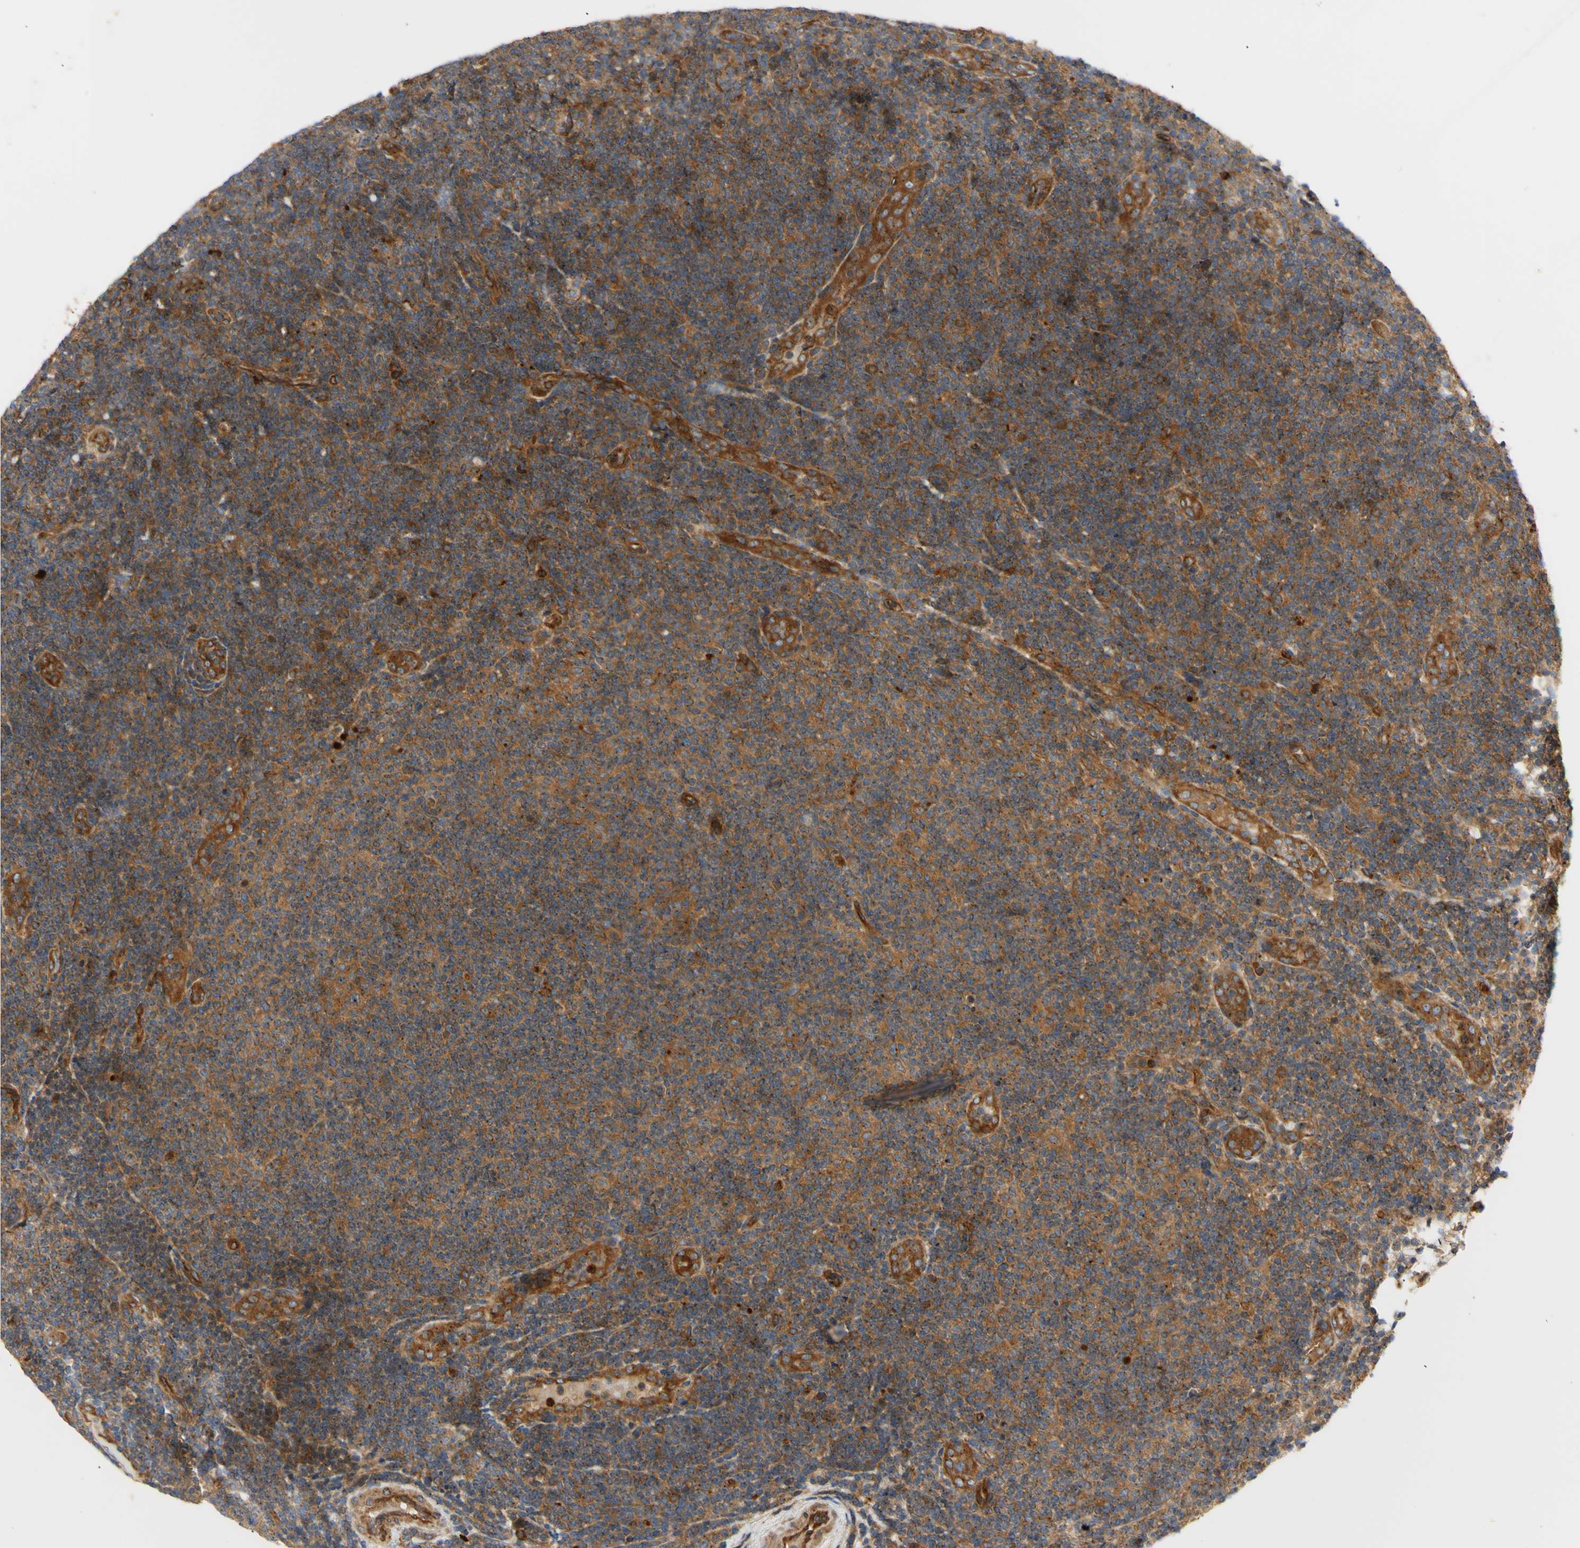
{"staining": {"intensity": "moderate", "quantity": ">75%", "location": "cytoplasmic/membranous"}, "tissue": "lymphoma", "cell_type": "Tumor cells", "image_type": "cancer", "snomed": [{"axis": "morphology", "description": "Malignant lymphoma, non-Hodgkin's type, Low grade"}, {"axis": "topography", "description": "Lymph node"}], "caption": "A histopathology image showing moderate cytoplasmic/membranous positivity in about >75% of tumor cells in lymphoma, as visualized by brown immunohistochemical staining.", "gene": "TUBG2", "patient": {"sex": "male", "age": 83}}